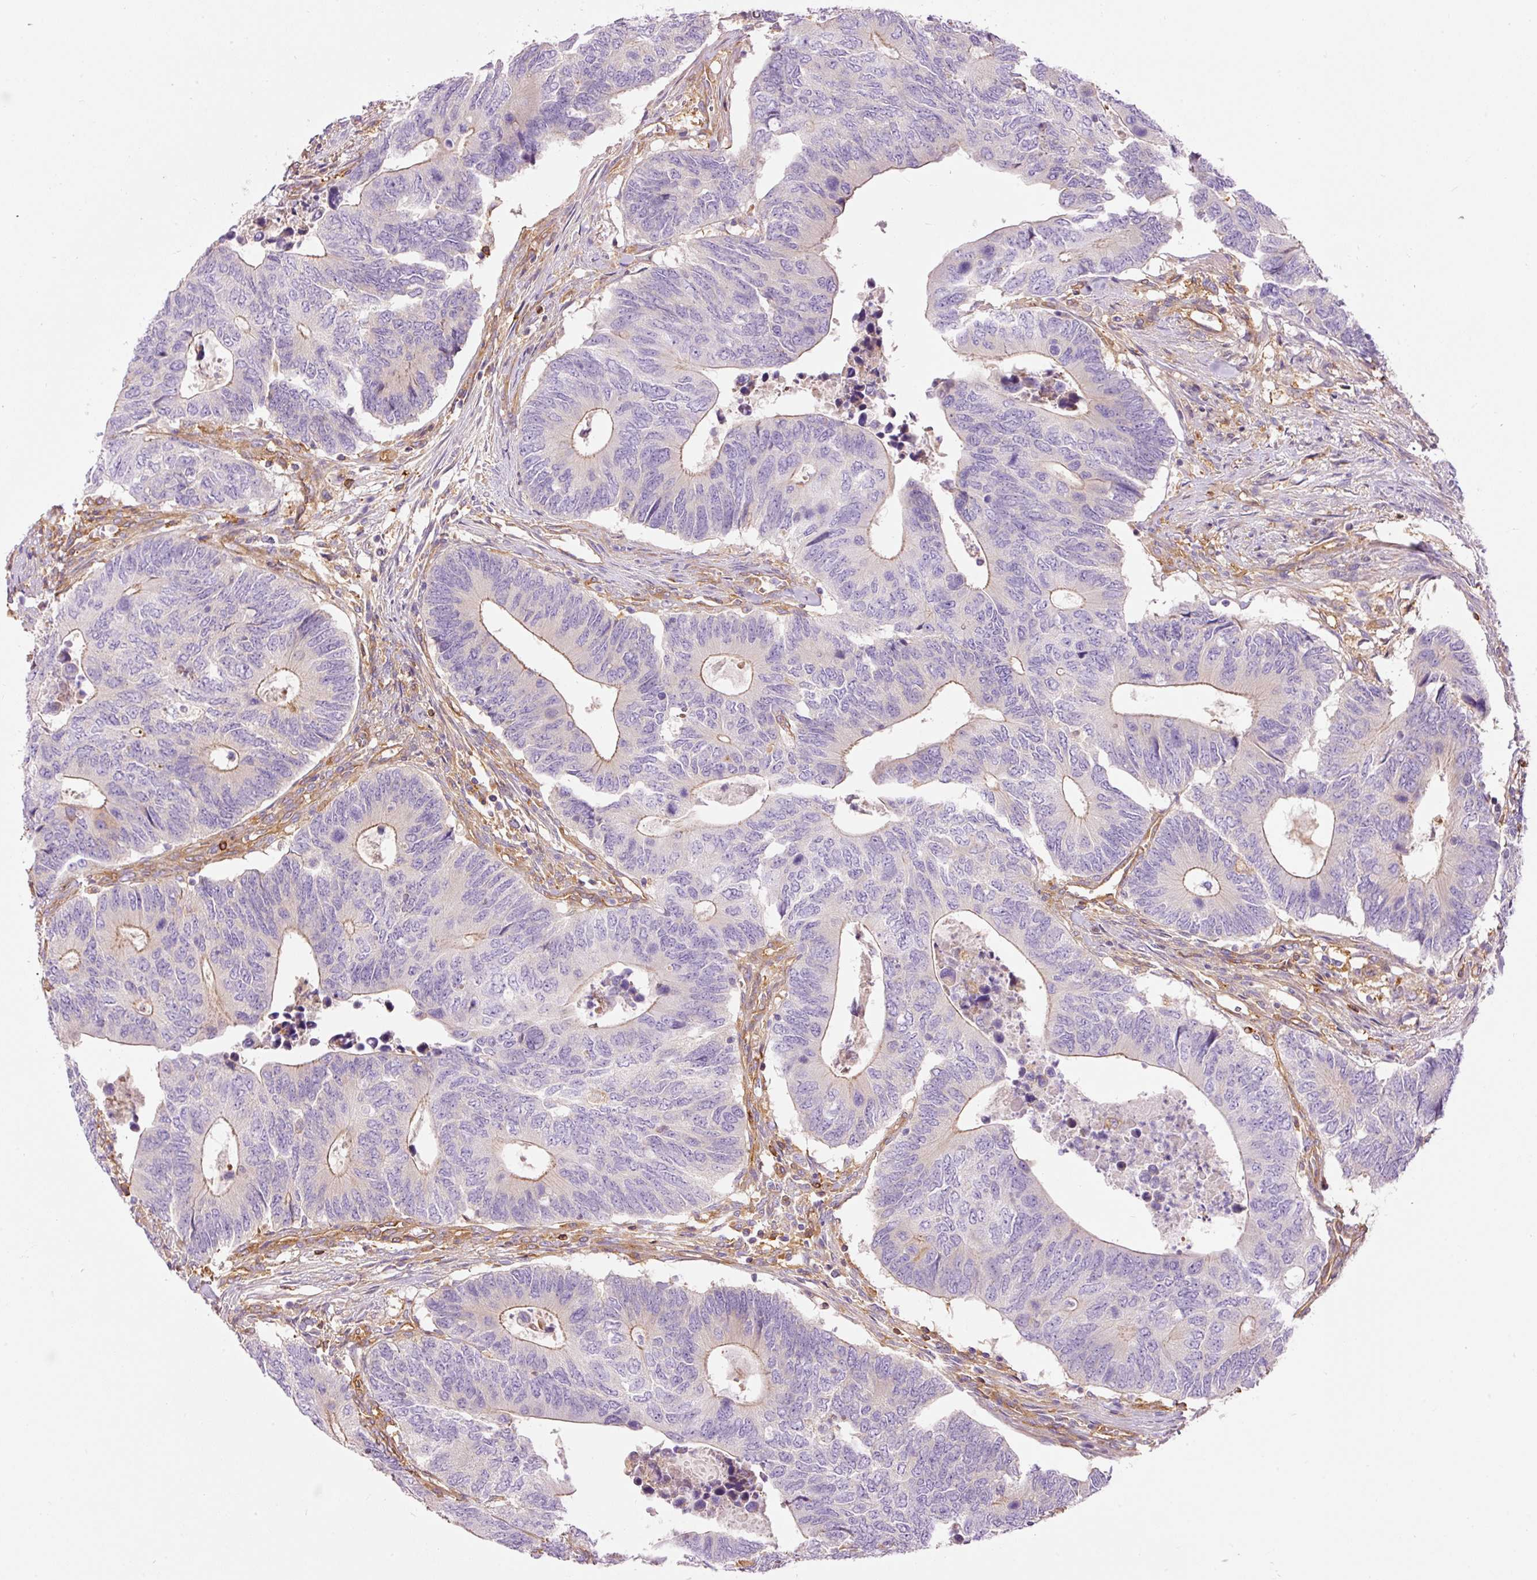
{"staining": {"intensity": "weak", "quantity": "25%-75%", "location": "cytoplasmic/membranous"}, "tissue": "colorectal cancer", "cell_type": "Tumor cells", "image_type": "cancer", "snomed": [{"axis": "morphology", "description": "Adenocarcinoma, NOS"}, {"axis": "topography", "description": "Colon"}], "caption": "Protein analysis of adenocarcinoma (colorectal) tissue reveals weak cytoplasmic/membranous expression in about 25%-75% of tumor cells.", "gene": "IL10RB", "patient": {"sex": "male", "age": 87}}